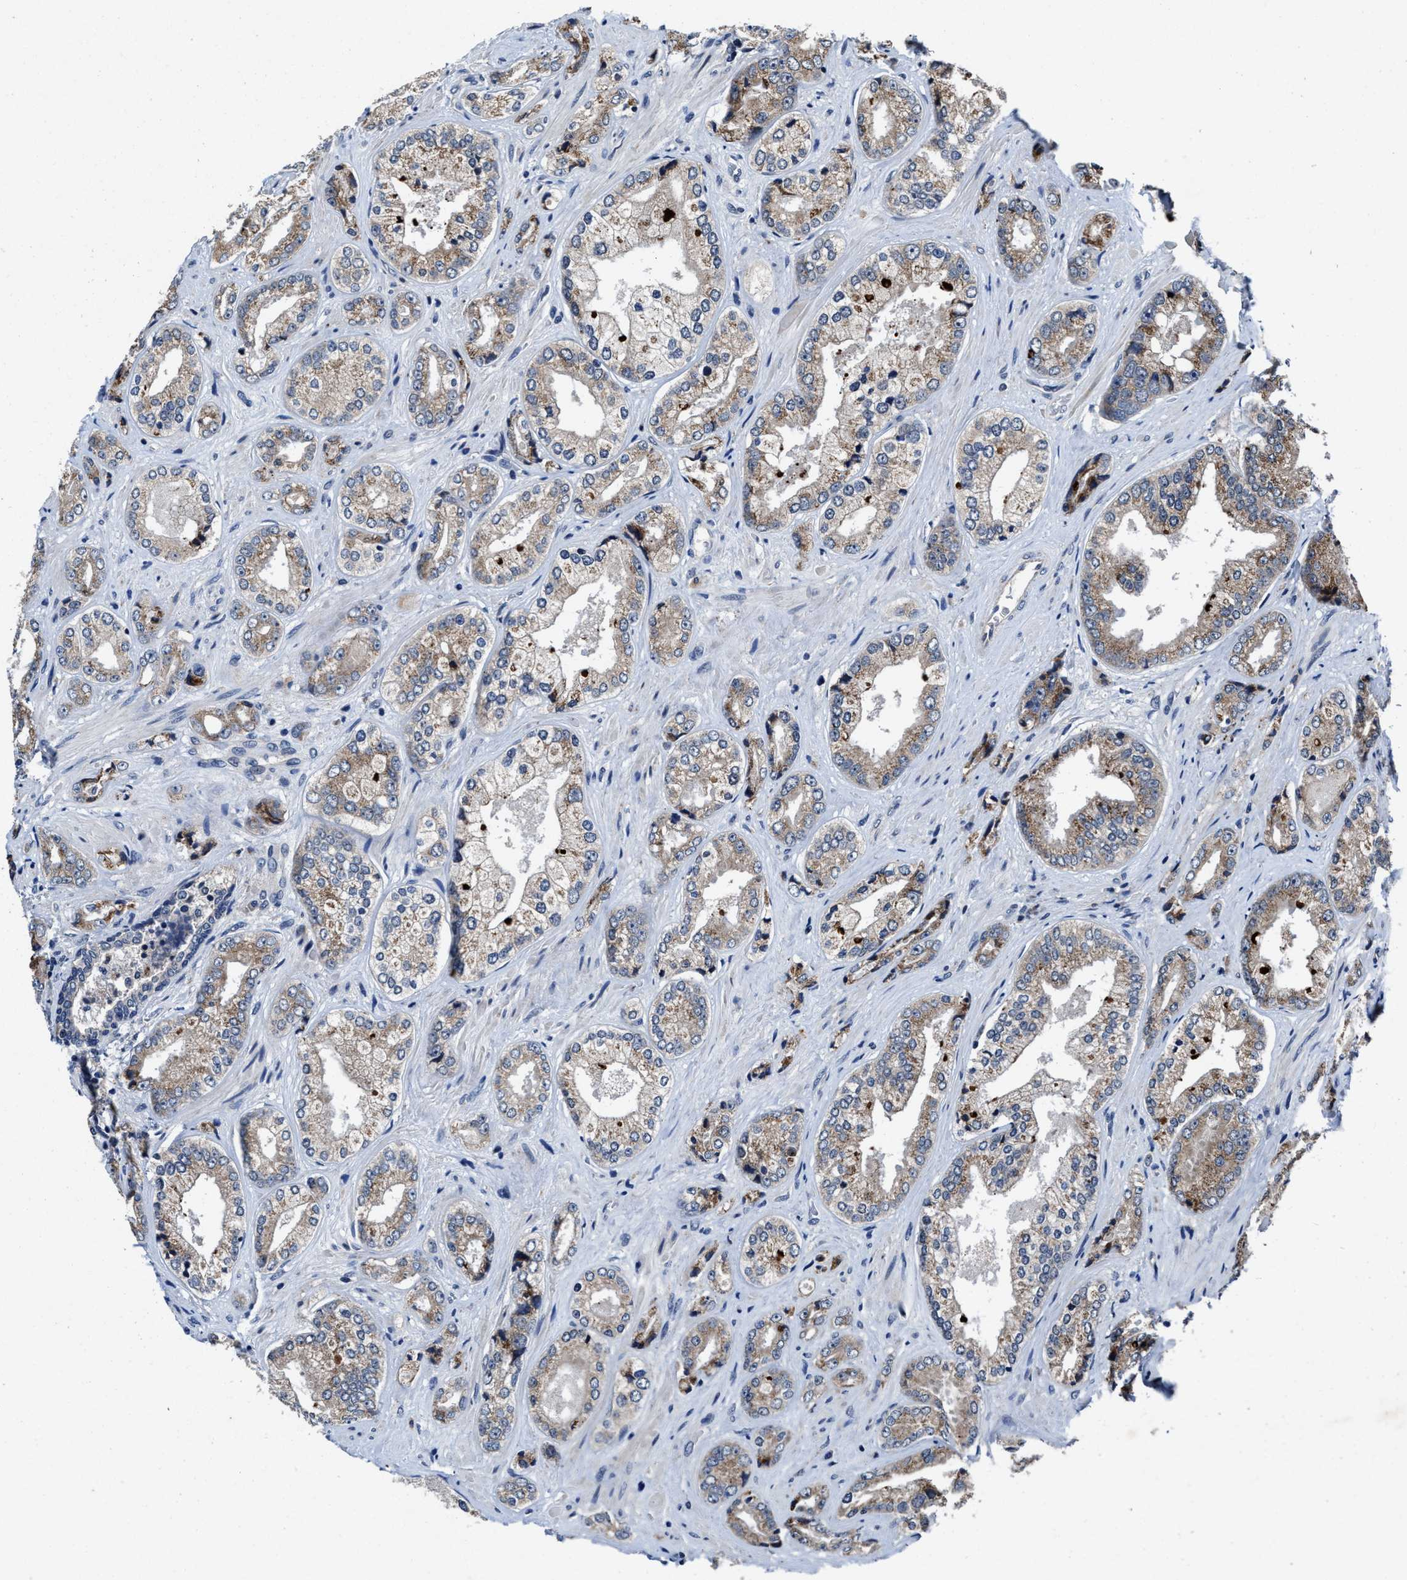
{"staining": {"intensity": "weak", "quantity": ">75%", "location": "cytoplasmic/membranous"}, "tissue": "prostate cancer", "cell_type": "Tumor cells", "image_type": "cancer", "snomed": [{"axis": "morphology", "description": "Adenocarcinoma, High grade"}, {"axis": "topography", "description": "Prostate"}], "caption": "This histopathology image shows IHC staining of human prostate high-grade adenocarcinoma, with low weak cytoplasmic/membranous expression in about >75% of tumor cells.", "gene": "TMEM53", "patient": {"sex": "male", "age": 61}}